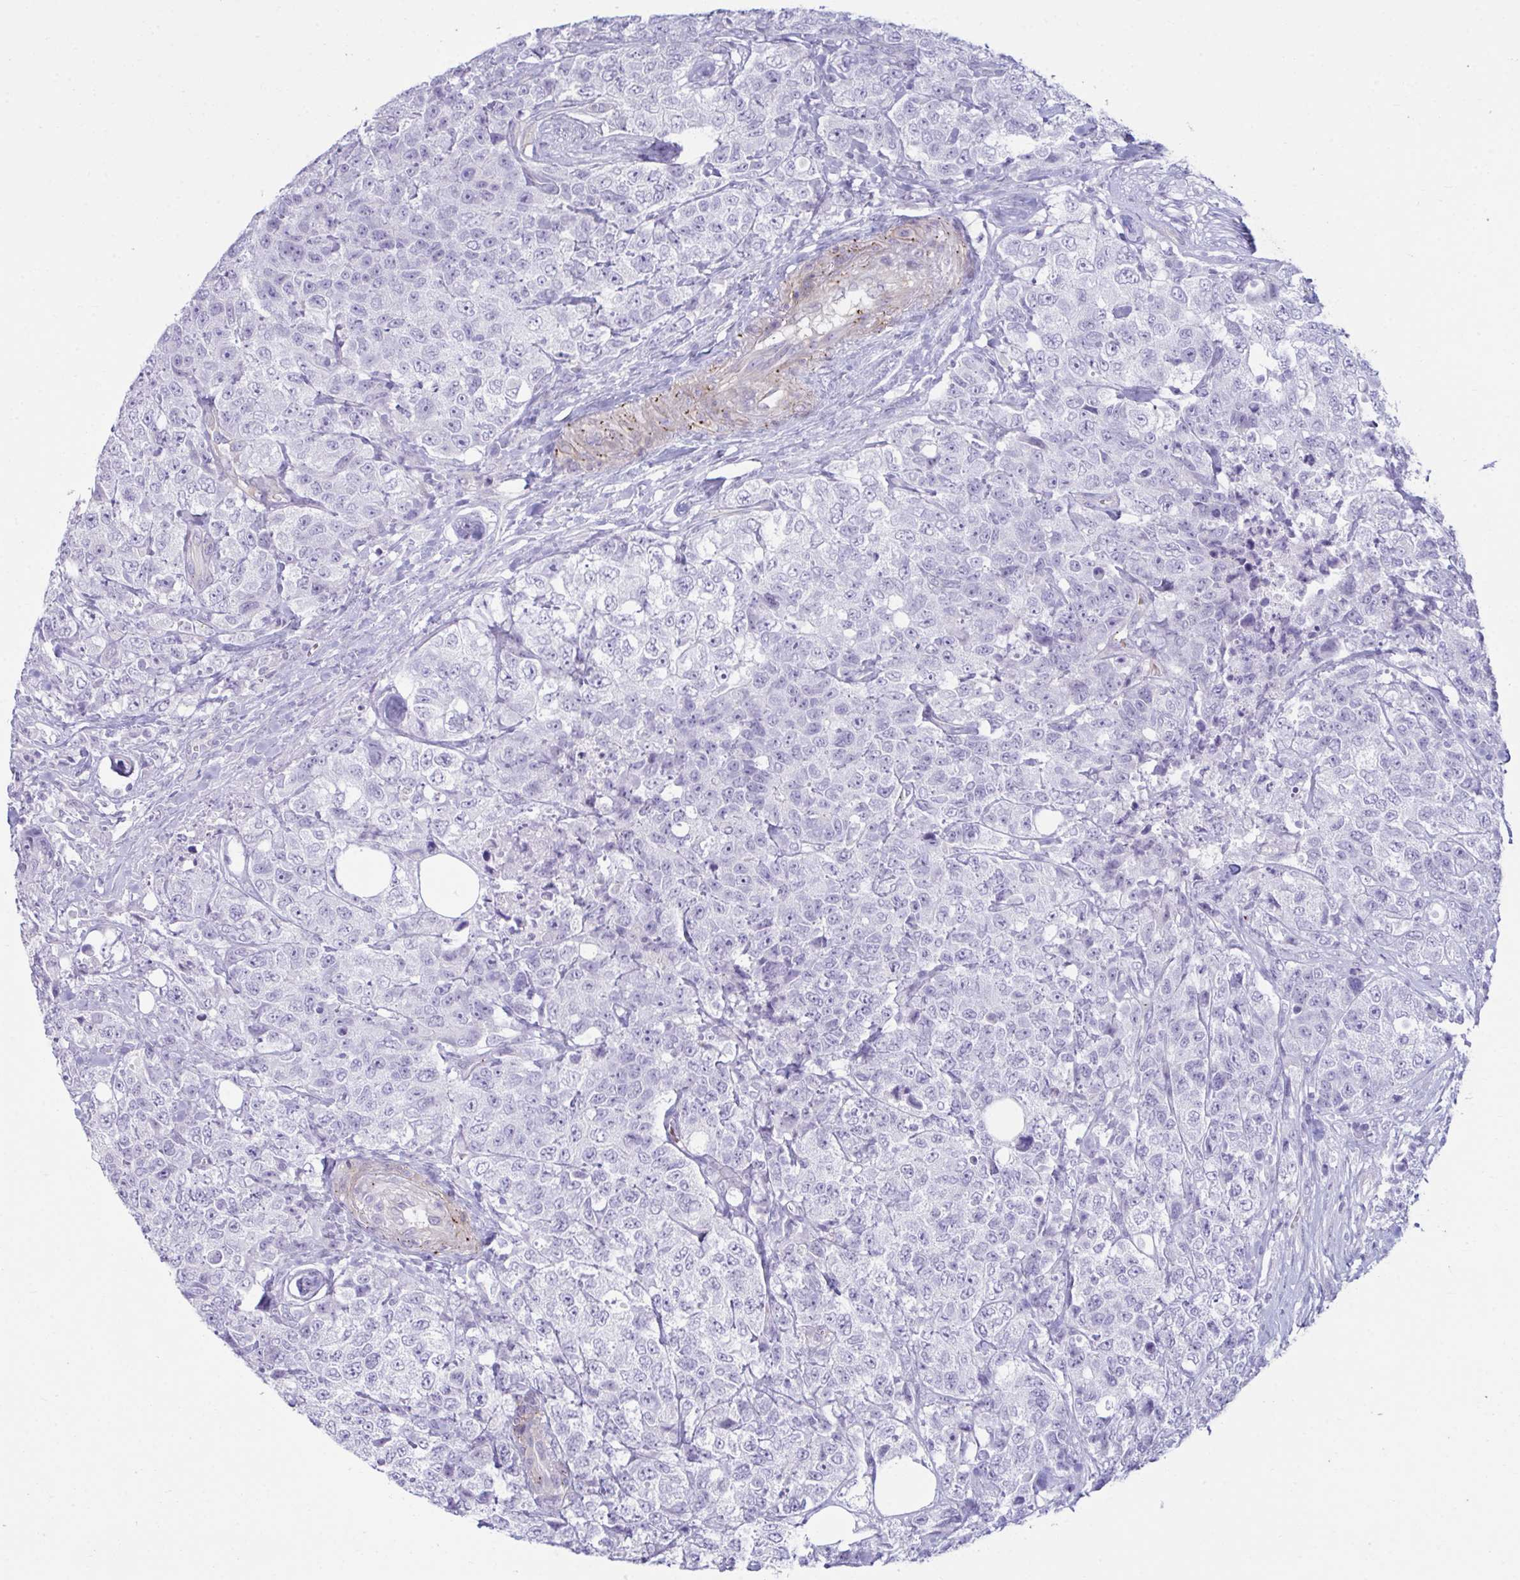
{"staining": {"intensity": "negative", "quantity": "none", "location": "none"}, "tissue": "urothelial cancer", "cell_type": "Tumor cells", "image_type": "cancer", "snomed": [{"axis": "morphology", "description": "Urothelial carcinoma, High grade"}, {"axis": "topography", "description": "Urinary bladder"}], "caption": "Tumor cells are negative for brown protein staining in urothelial cancer.", "gene": "UBL3", "patient": {"sex": "female", "age": 78}}